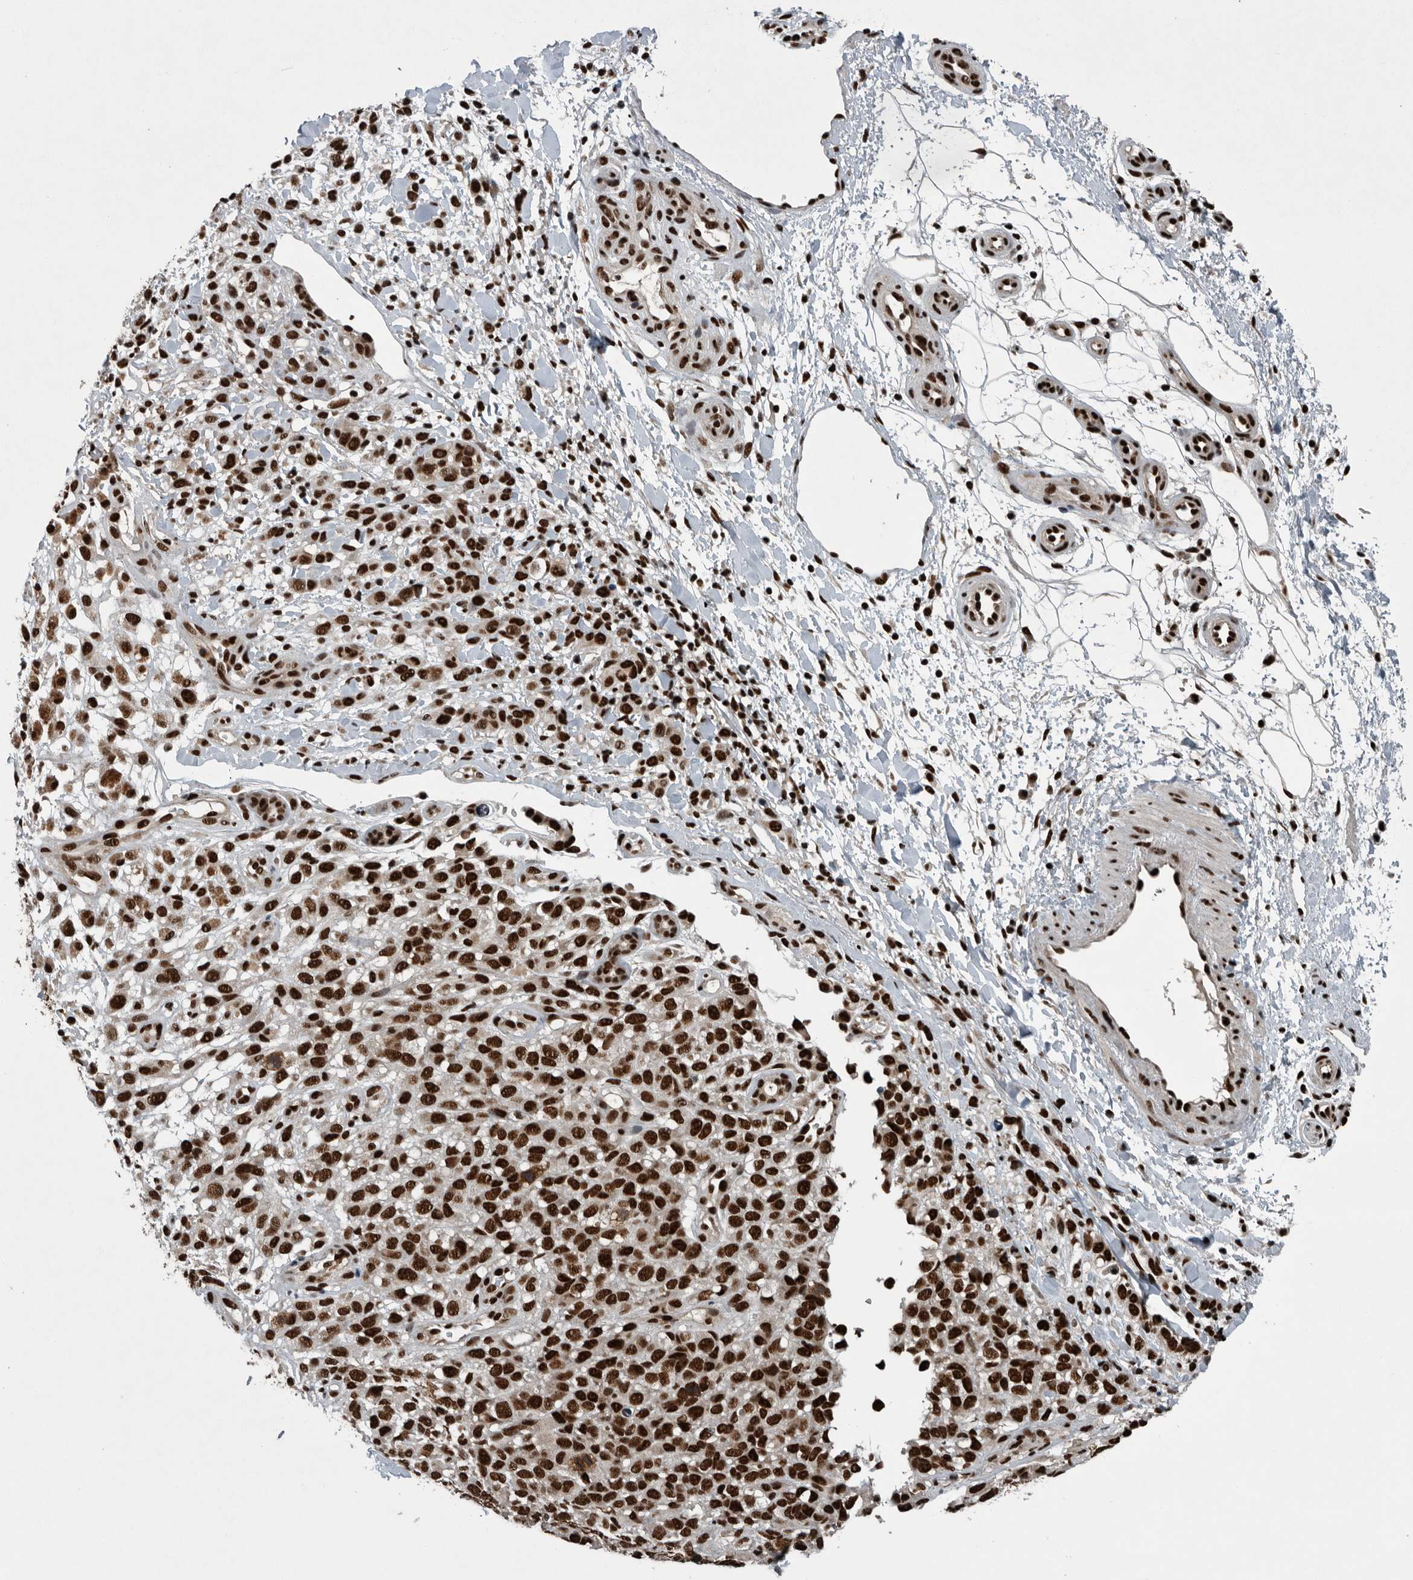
{"staining": {"intensity": "strong", "quantity": ">75%", "location": "nuclear"}, "tissue": "melanoma", "cell_type": "Tumor cells", "image_type": "cancer", "snomed": [{"axis": "morphology", "description": "Malignant melanoma, Metastatic site"}, {"axis": "topography", "description": "Skin"}], "caption": "Melanoma stained with immunohistochemistry exhibits strong nuclear staining in approximately >75% of tumor cells. (brown staining indicates protein expression, while blue staining denotes nuclei).", "gene": "SENP7", "patient": {"sex": "female", "age": 72}}